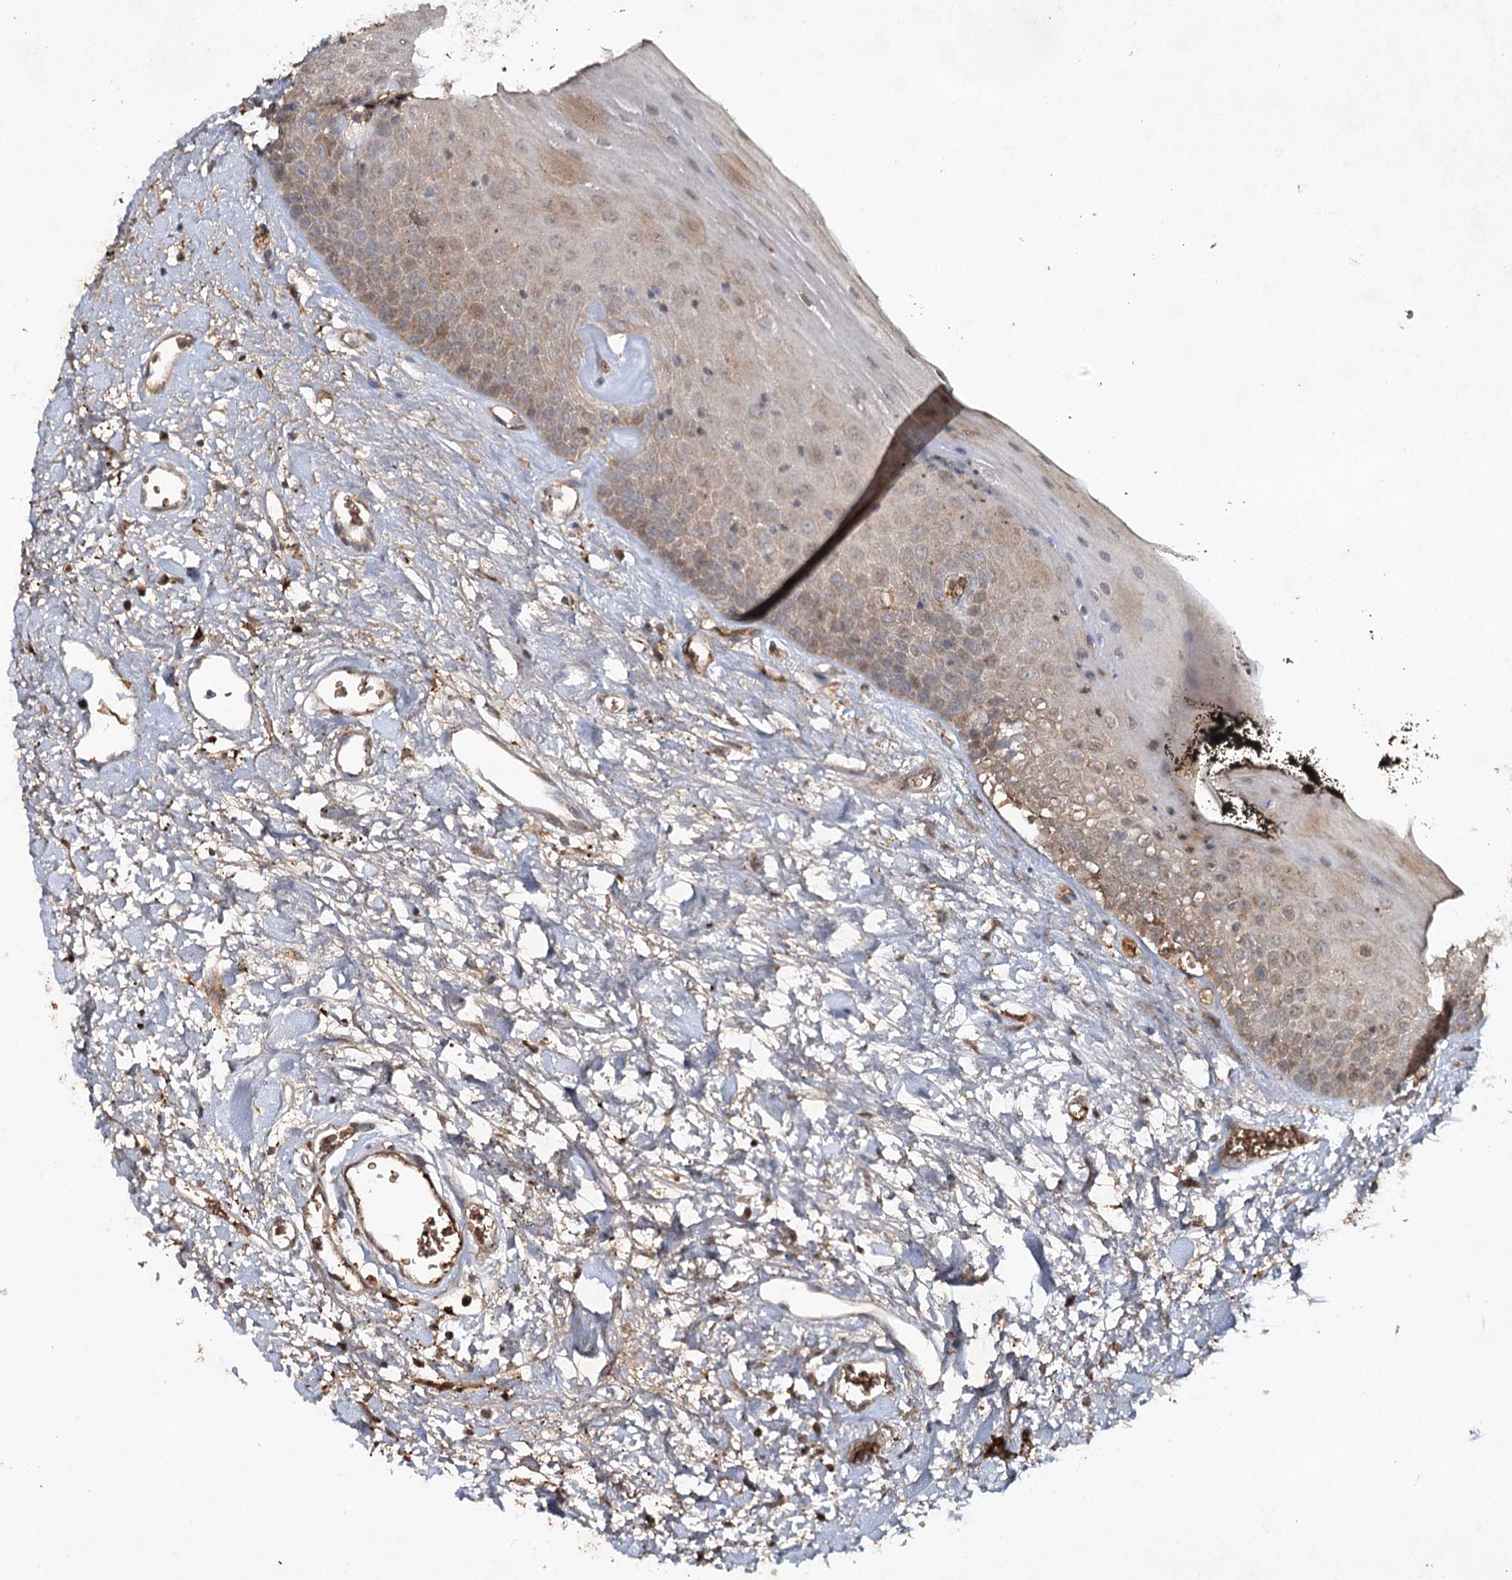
{"staining": {"intensity": "weak", "quantity": "<25%", "location": "cytoplasmic/membranous"}, "tissue": "oral mucosa", "cell_type": "Squamous epithelial cells", "image_type": "normal", "snomed": [{"axis": "morphology", "description": "Normal tissue, NOS"}, {"axis": "topography", "description": "Oral tissue"}], "caption": "Squamous epithelial cells show no significant protein positivity in benign oral mucosa. The staining was performed using DAB to visualize the protein expression in brown, while the nuclei were stained in blue with hematoxylin (Magnification: 20x).", "gene": "CYP2B6", "patient": {"sex": "male", "age": 74}}